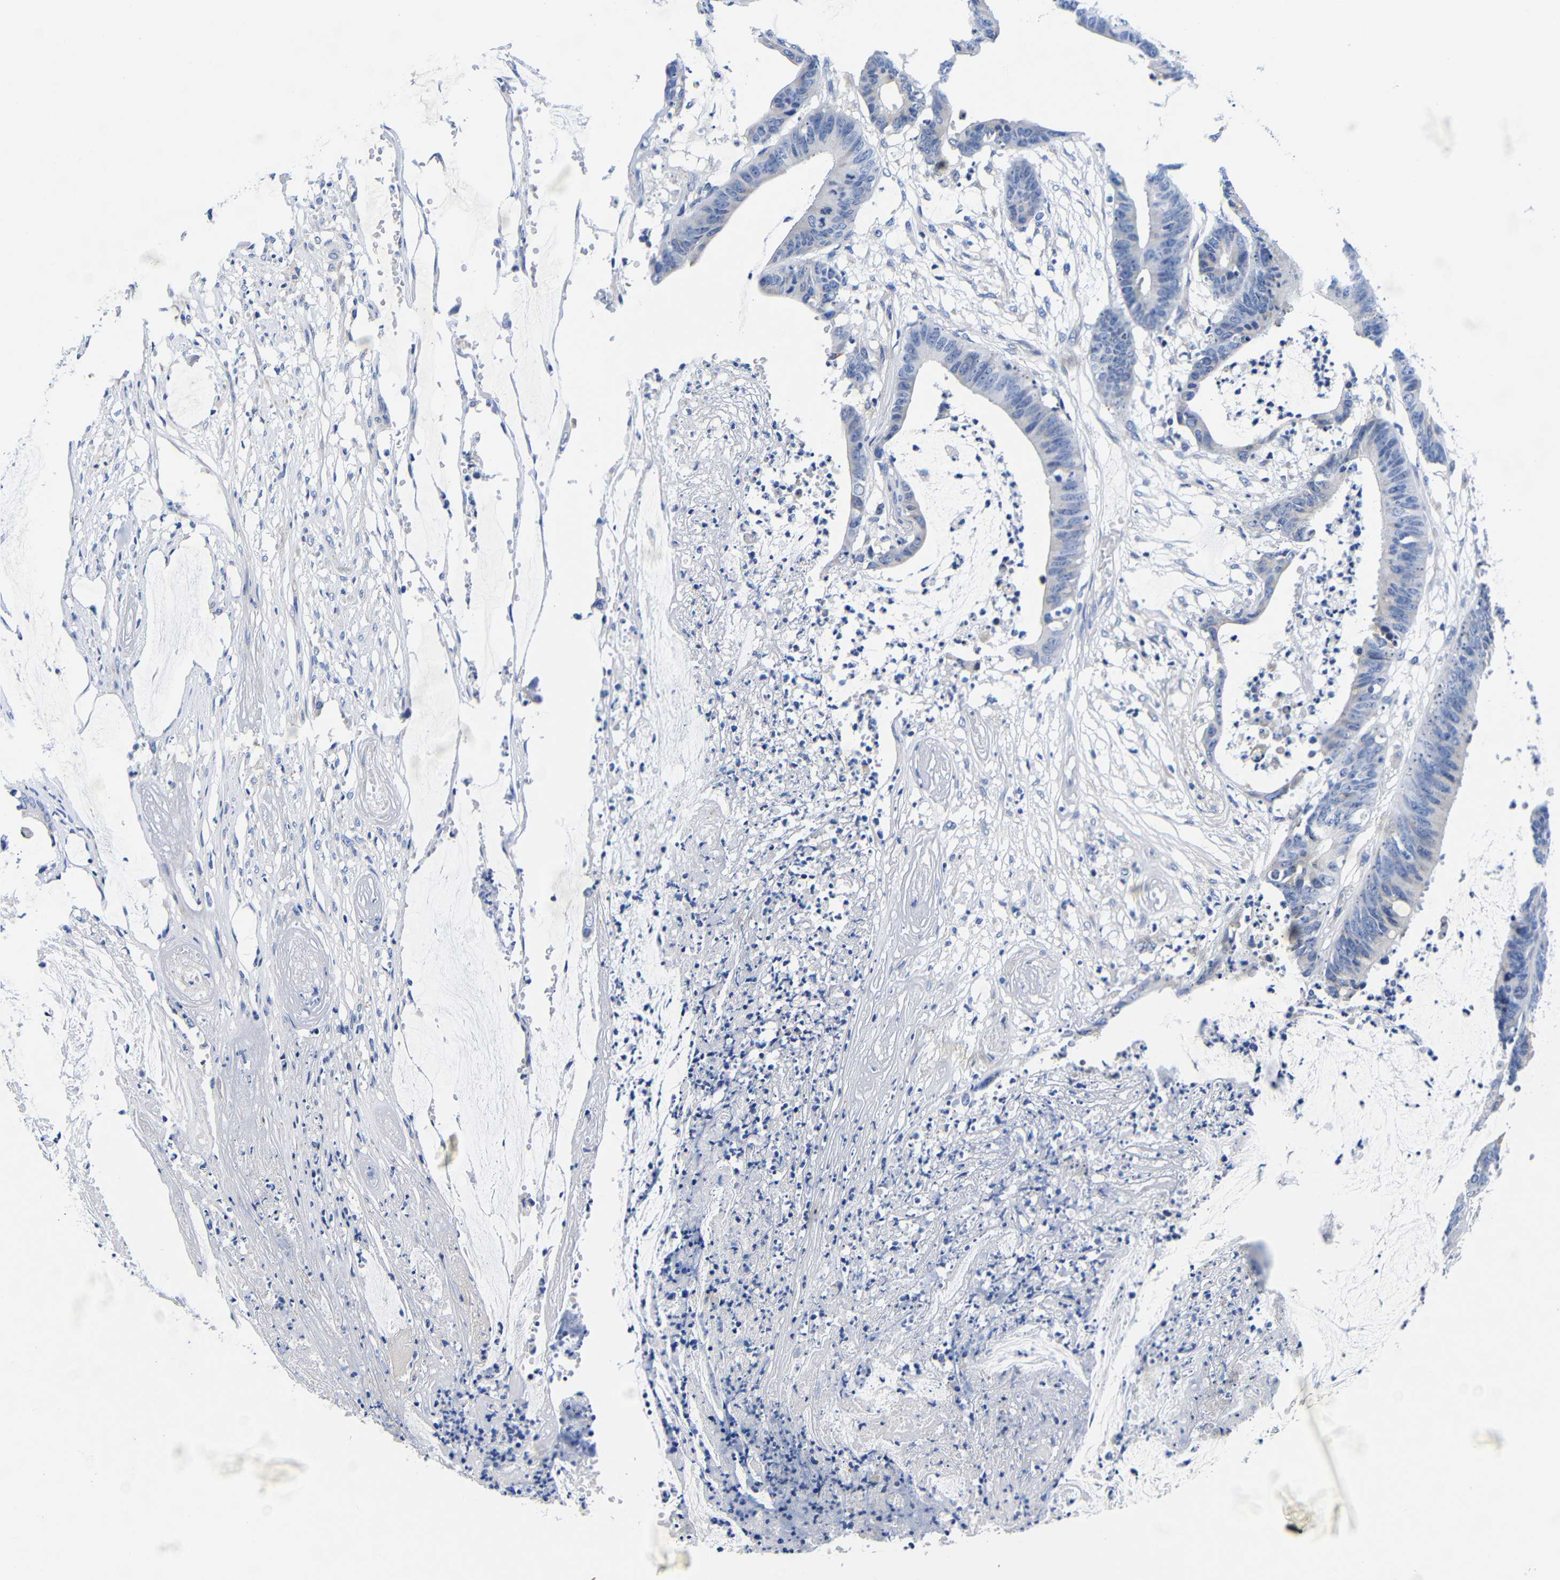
{"staining": {"intensity": "negative", "quantity": "none", "location": "none"}, "tissue": "colorectal cancer", "cell_type": "Tumor cells", "image_type": "cancer", "snomed": [{"axis": "morphology", "description": "Adenocarcinoma, NOS"}, {"axis": "topography", "description": "Rectum"}], "caption": "Micrograph shows no protein staining in tumor cells of adenocarcinoma (colorectal) tissue.", "gene": "CLEC4G", "patient": {"sex": "female", "age": 66}}